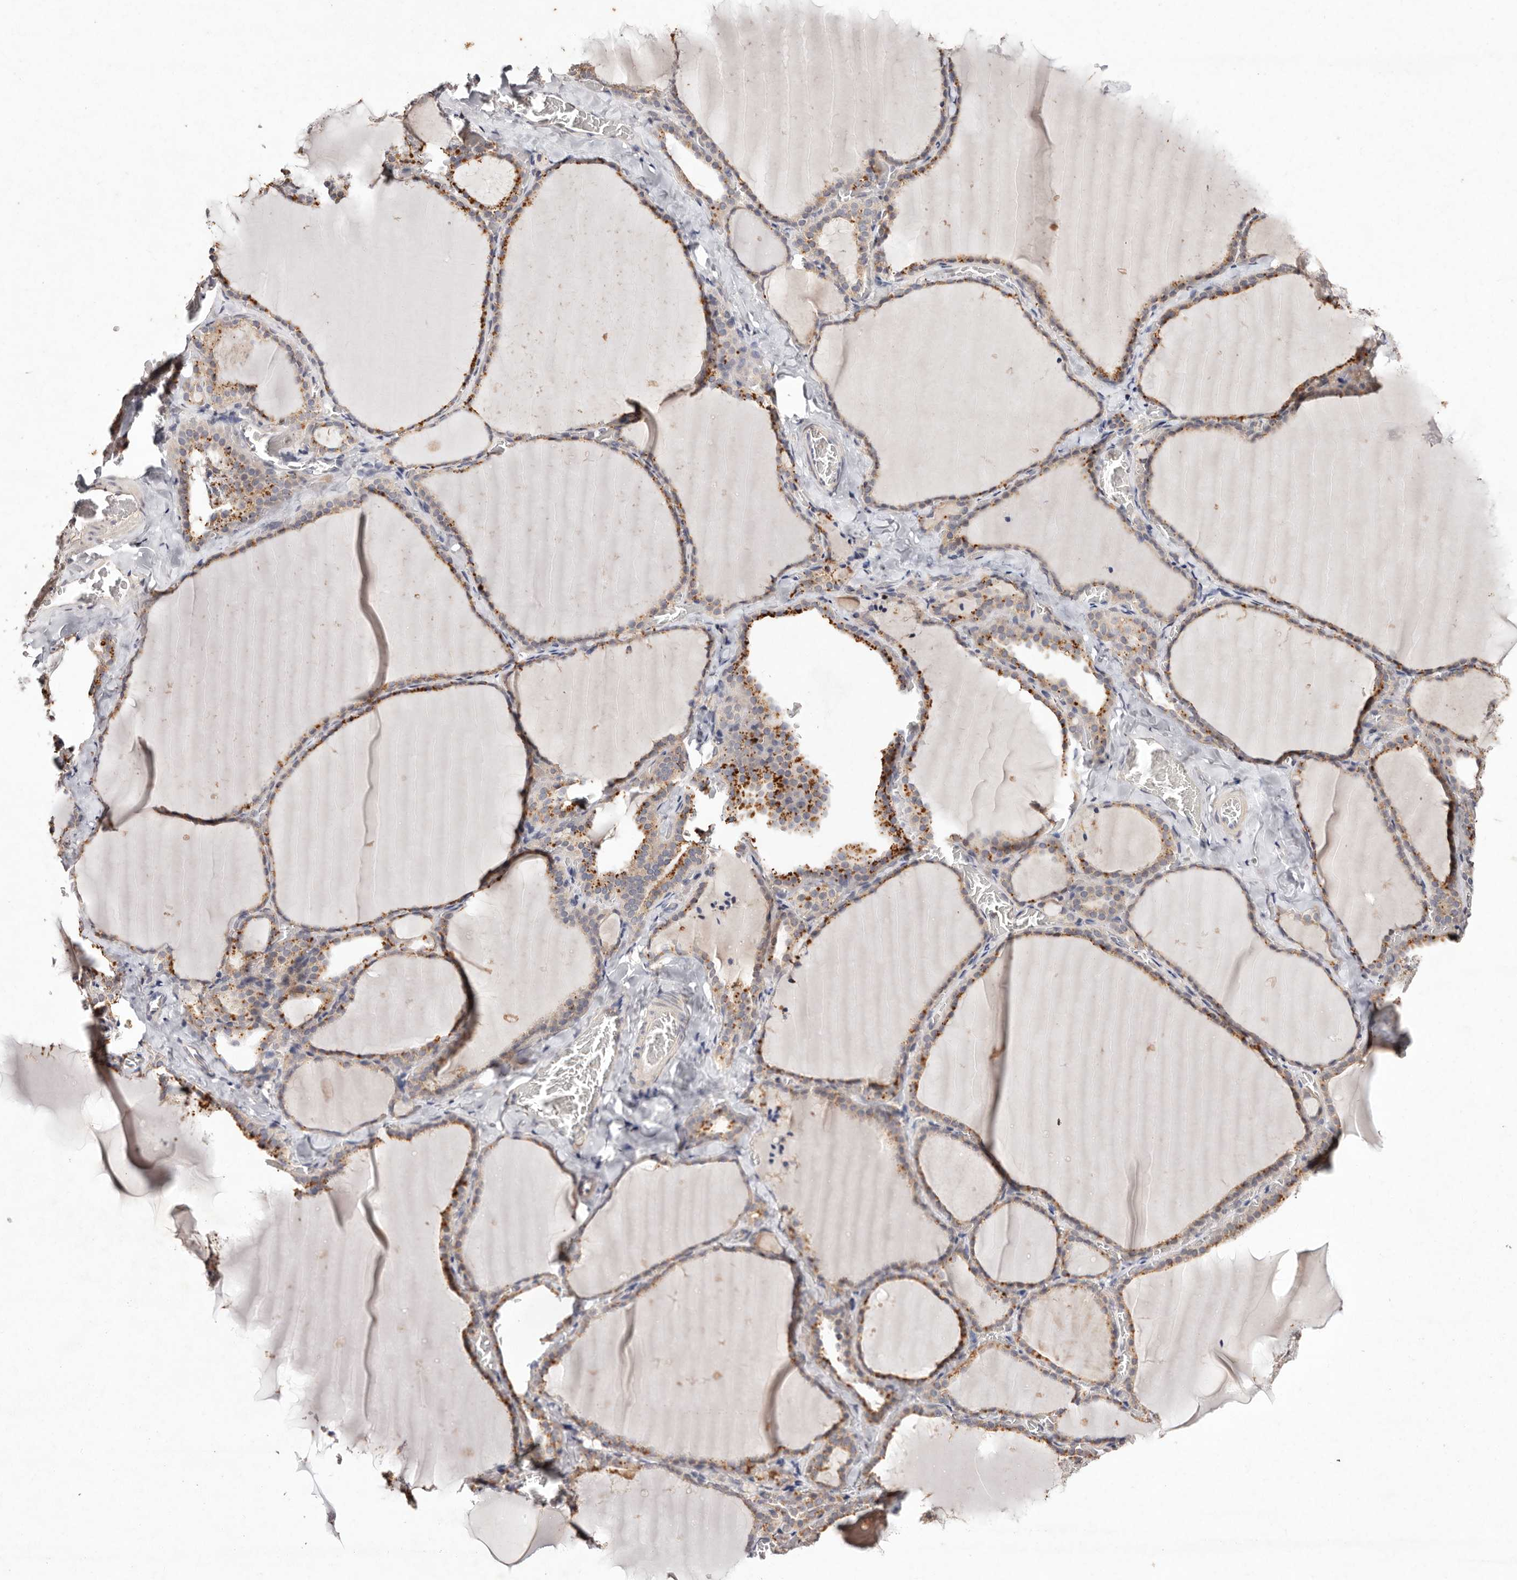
{"staining": {"intensity": "moderate", "quantity": "25%-75%", "location": "cytoplasmic/membranous"}, "tissue": "thyroid gland", "cell_type": "Glandular cells", "image_type": "normal", "snomed": [{"axis": "morphology", "description": "Normal tissue, NOS"}, {"axis": "topography", "description": "Thyroid gland"}], "caption": "Benign thyroid gland reveals moderate cytoplasmic/membranous expression in approximately 25%-75% of glandular cells, visualized by immunohistochemistry.", "gene": "TSC2", "patient": {"sex": "female", "age": 22}}